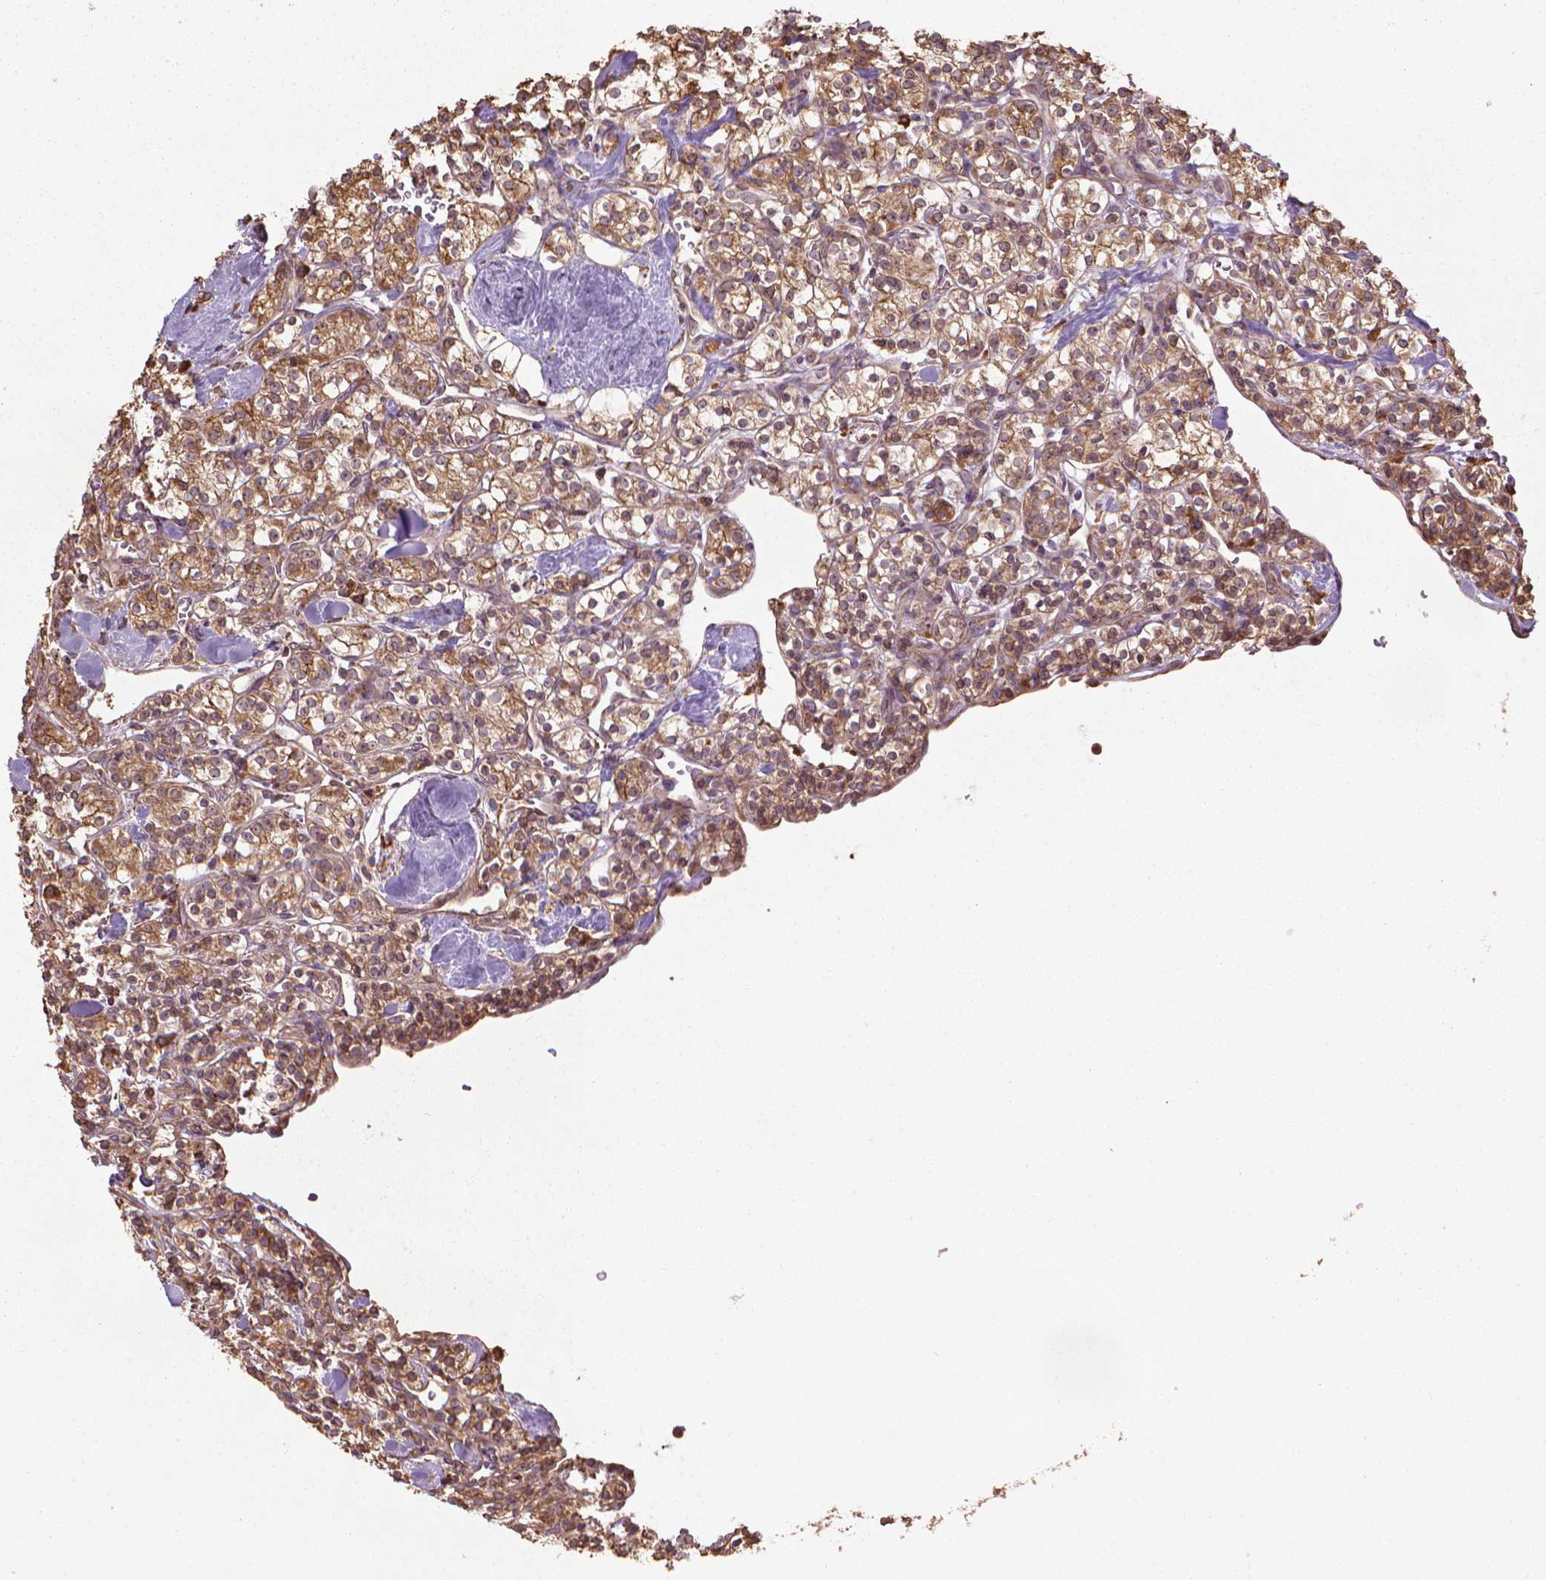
{"staining": {"intensity": "moderate", "quantity": ">75%", "location": "cytoplasmic/membranous"}, "tissue": "renal cancer", "cell_type": "Tumor cells", "image_type": "cancer", "snomed": [{"axis": "morphology", "description": "Adenocarcinoma, NOS"}, {"axis": "topography", "description": "Kidney"}], "caption": "The photomicrograph reveals staining of renal cancer, revealing moderate cytoplasmic/membranous protein expression (brown color) within tumor cells. (IHC, brightfield microscopy, high magnification).", "gene": "GAS1", "patient": {"sex": "male", "age": 77}}